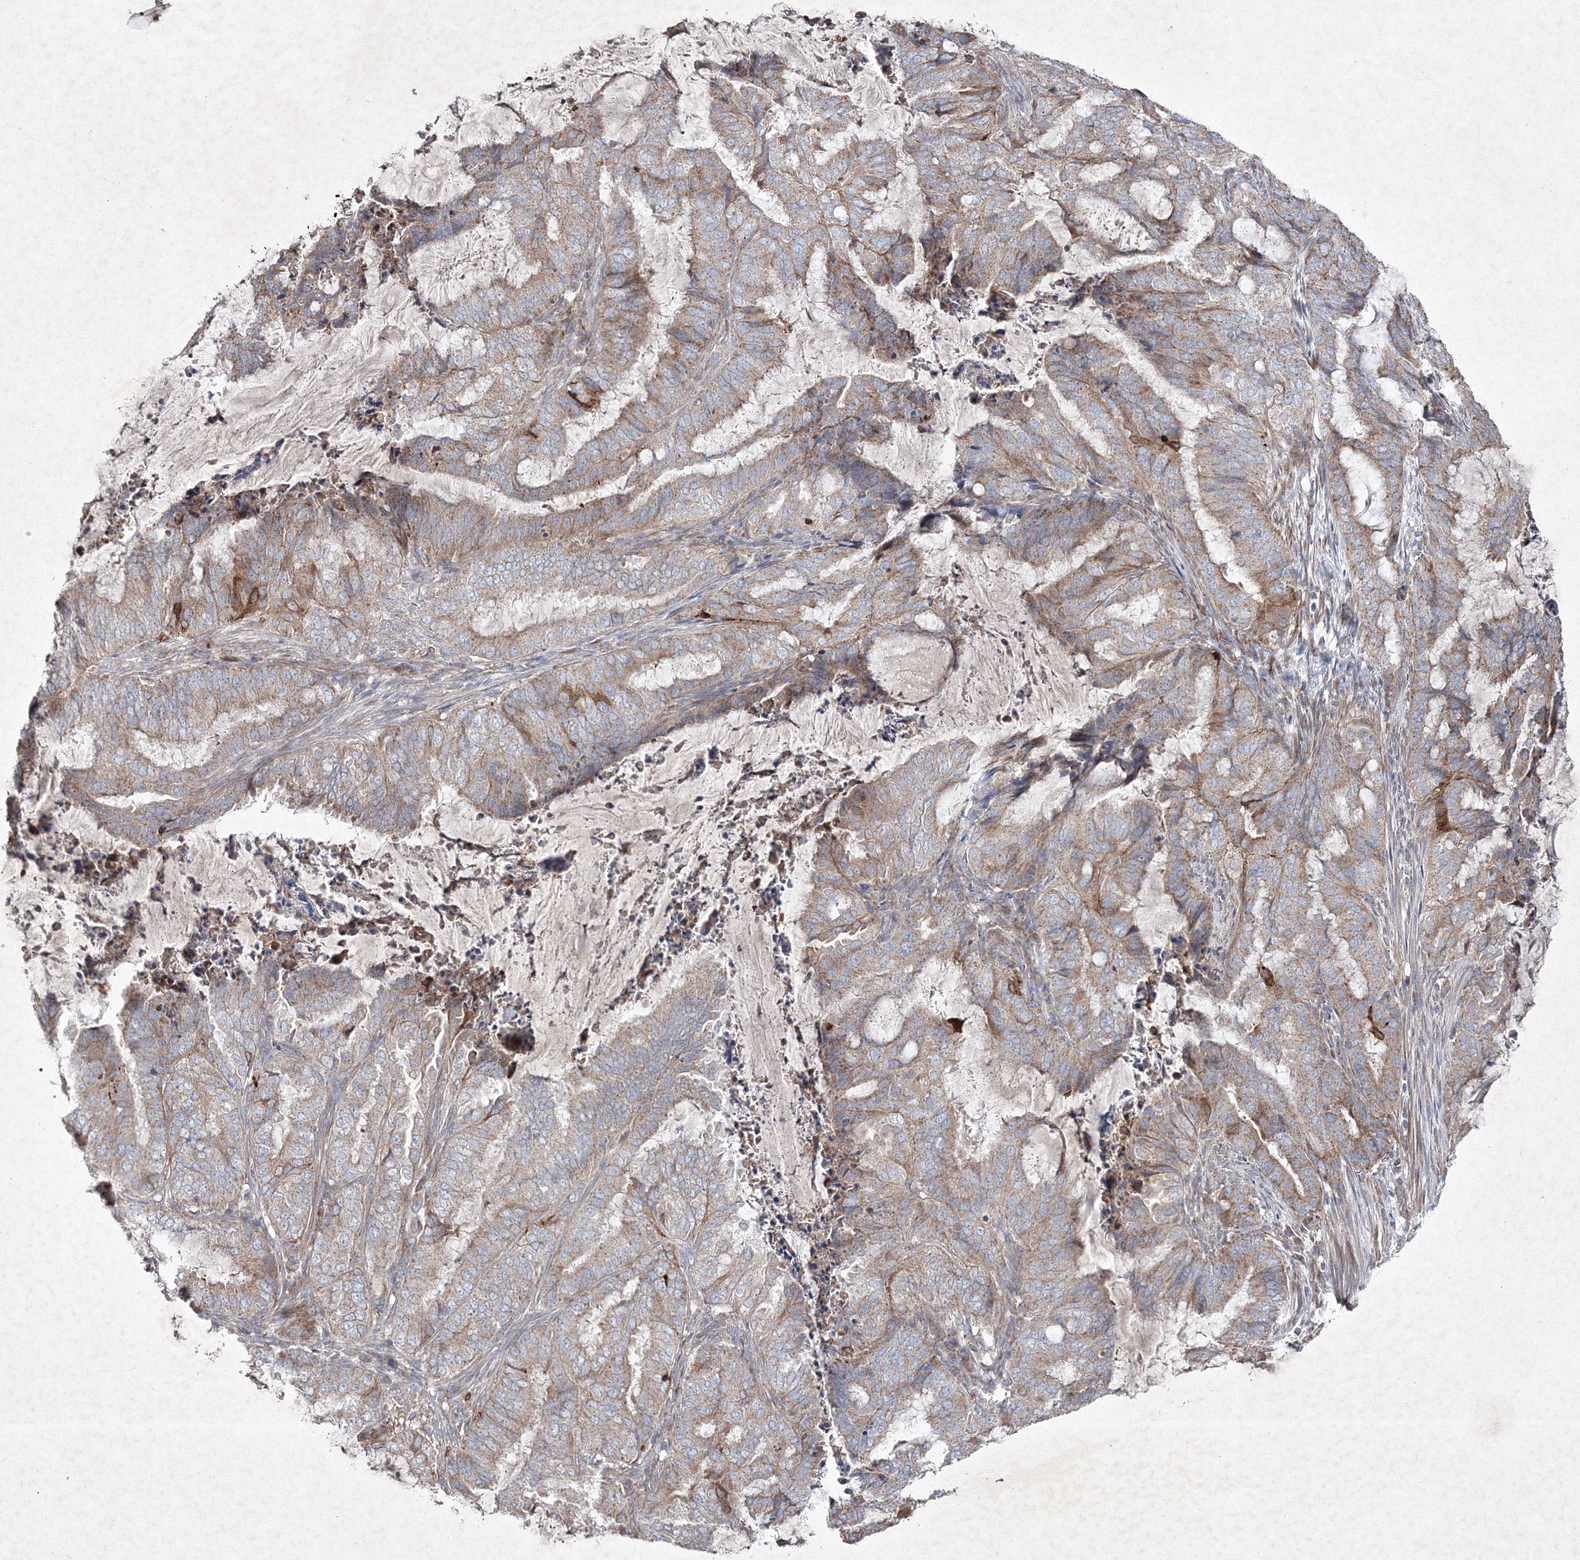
{"staining": {"intensity": "moderate", "quantity": "25%-75%", "location": "cytoplasmic/membranous"}, "tissue": "endometrial cancer", "cell_type": "Tumor cells", "image_type": "cancer", "snomed": [{"axis": "morphology", "description": "Adenocarcinoma, NOS"}, {"axis": "topography", "description": "Endometrium"}], "caption": "Protein expression analysis of endometrial cancer (adenocarcinoma) shows moderate cytoplasmic/membranous expression in approximately 25%-75% of tumor cells.", "gene": "GFM1", "patient": {"sex": "female", "age": 51}}